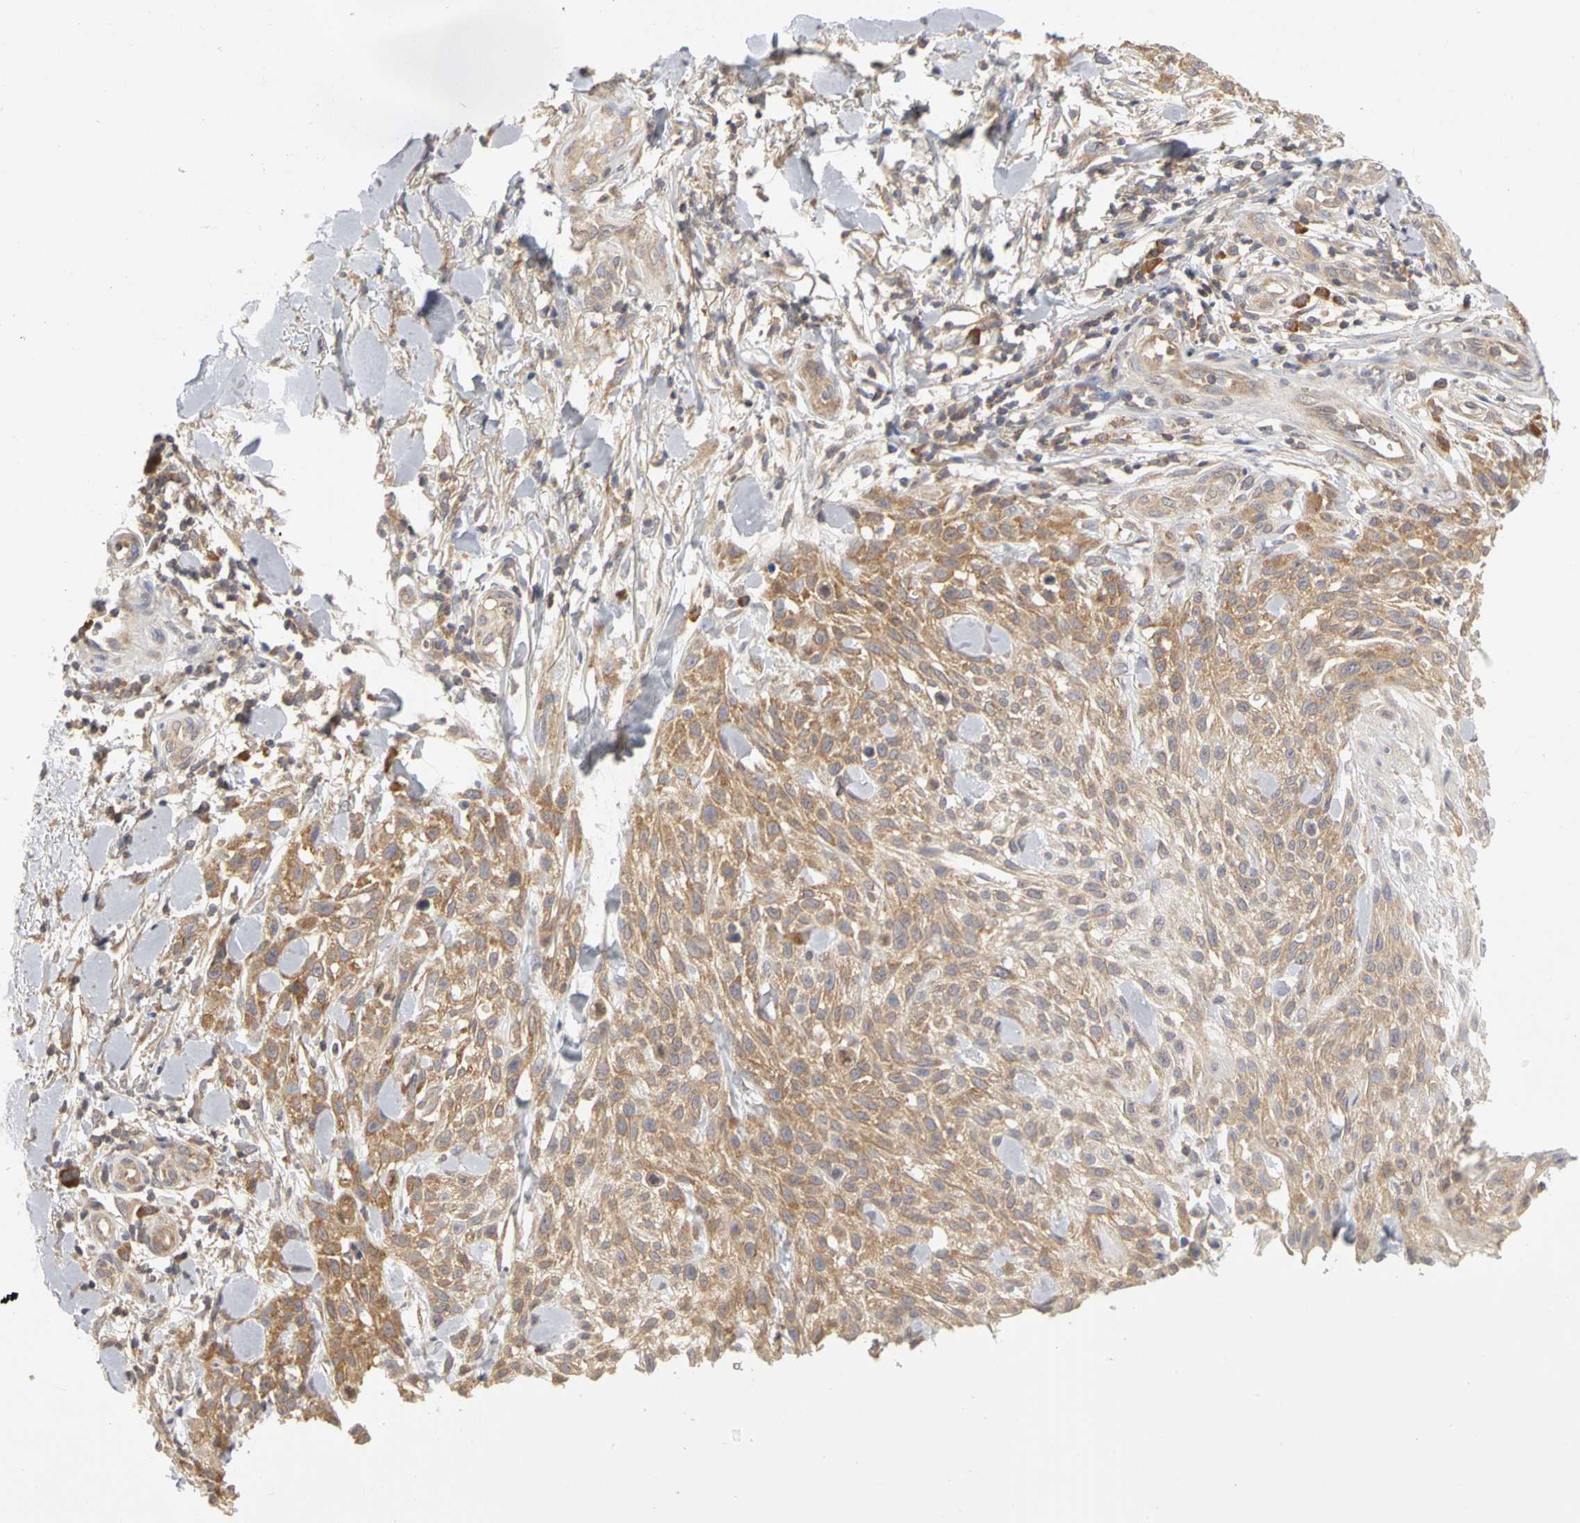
{"staining": {"intensity": "moderate", "quantity": ">75%", "location": "cytoplasmic/membranous"}, "tissue": "skin cancer", "cell_type": "Tumor cells", "image_type": "cancer", "snomed": [{"axis": "morphology", "description": "Squamous cell carcinoma, NOS"}, {"axis": "topography", "description": "Skin"}], "caption": "Tumor cells display moderate cytoplasmic/membranous expression in about >75% of cells in skin cancer.", "gene": "IRAK1", "patient": {"sex": "female", "age": 42}}